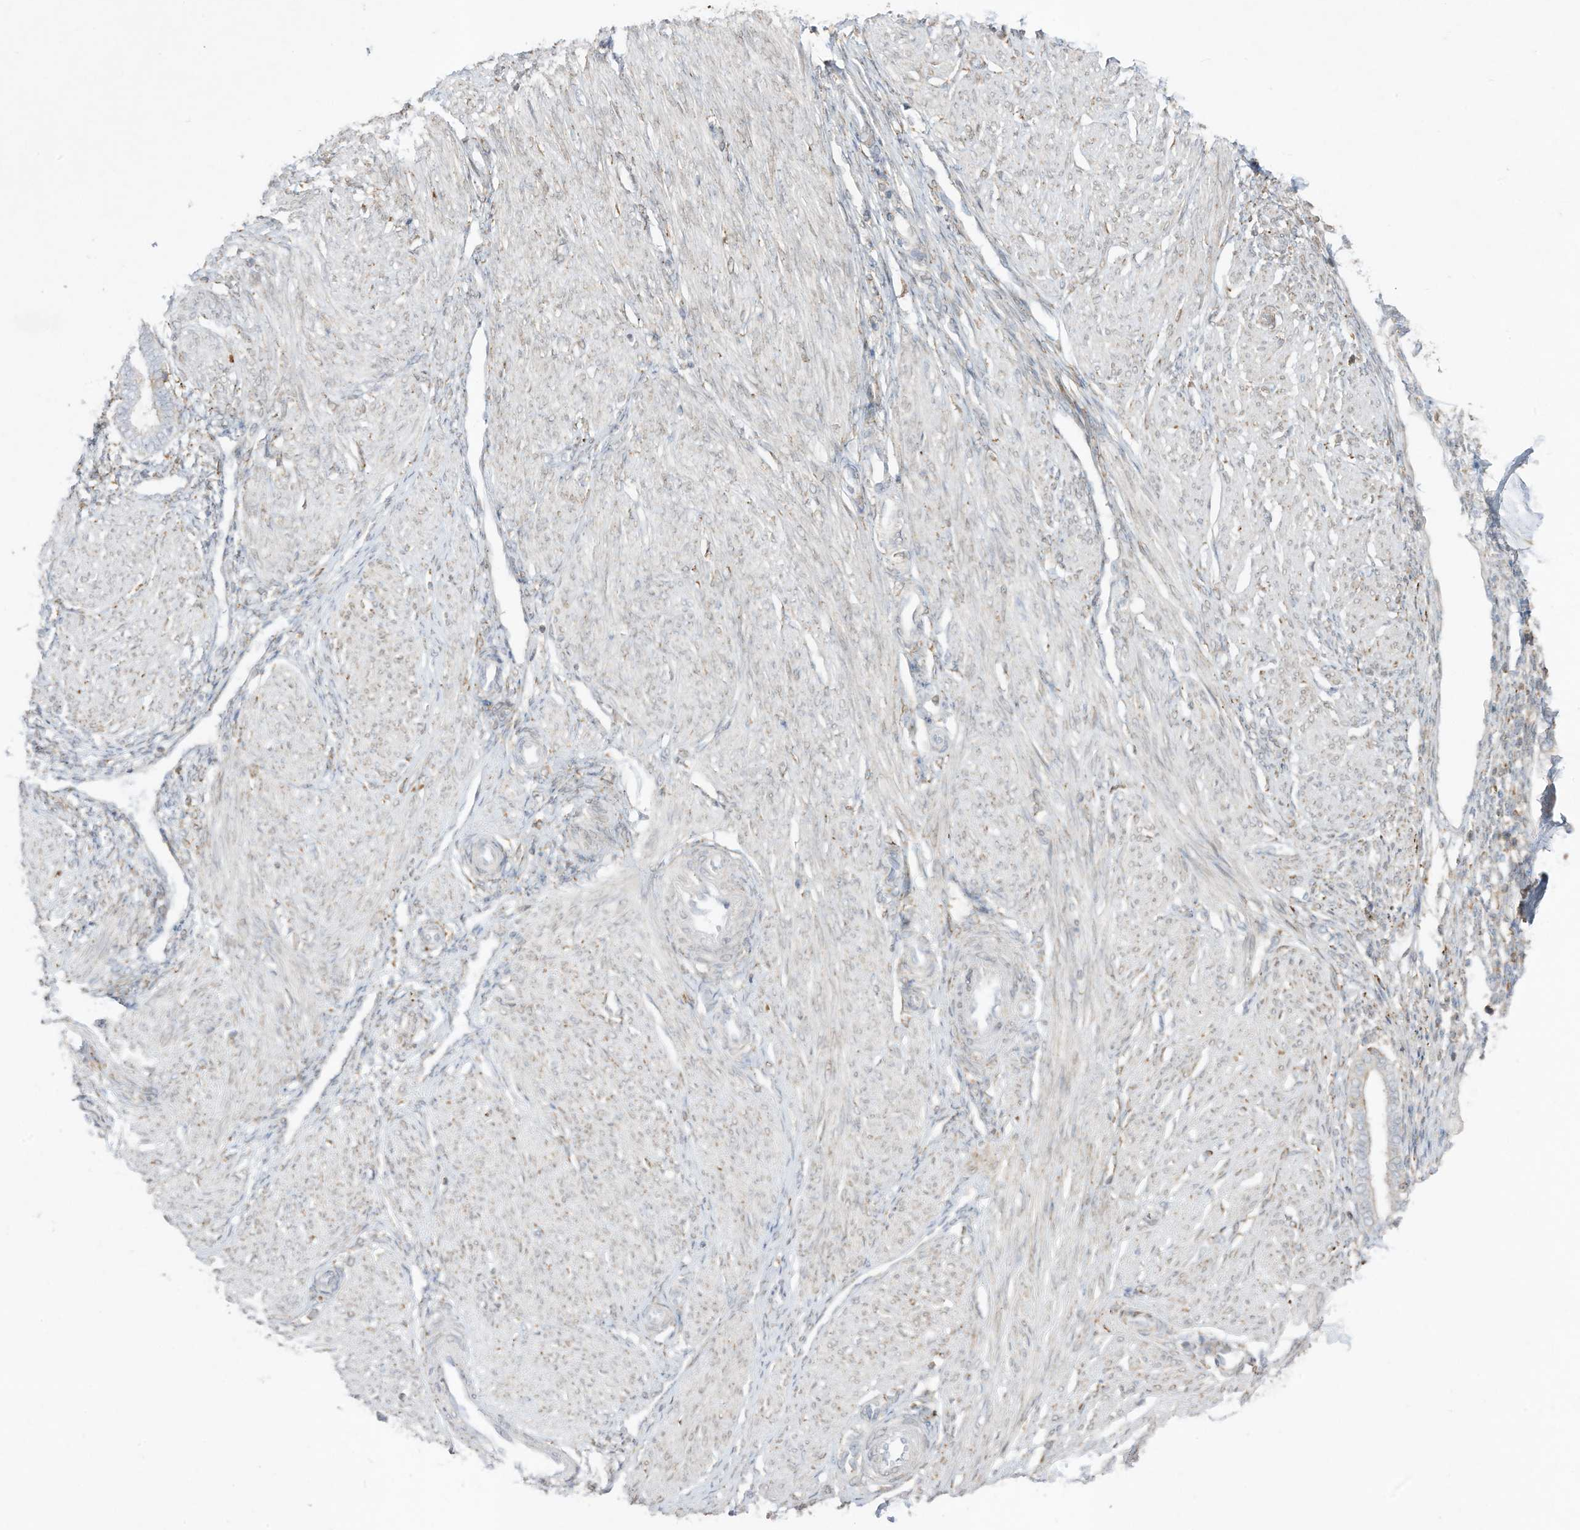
{"staining": {"intensity": "negative", "quantity": "none", "location": "none"}, "tissue": "endometrium", "cell_type": "Cells in endometrial stroma", "image_type": "normal", "snomed": [{"axis": "morphology", "description": "Normal tissue, NOS"}, {"axis": "topography", "description": "Endometrium"}], "caption": "High magnification brightfield microscopy of normal endometrium stained with DAB (3,3'-diaminobenzidine) (brown) and counterstained with hematoxylin (blue): cells in endometrial stroma show no significant positivity. (DAB immunohistochemistry visualized using brightfield microscopy, high magnification).", "gene": "PTK6", "patient": {"sex": "female", "age": 53}}